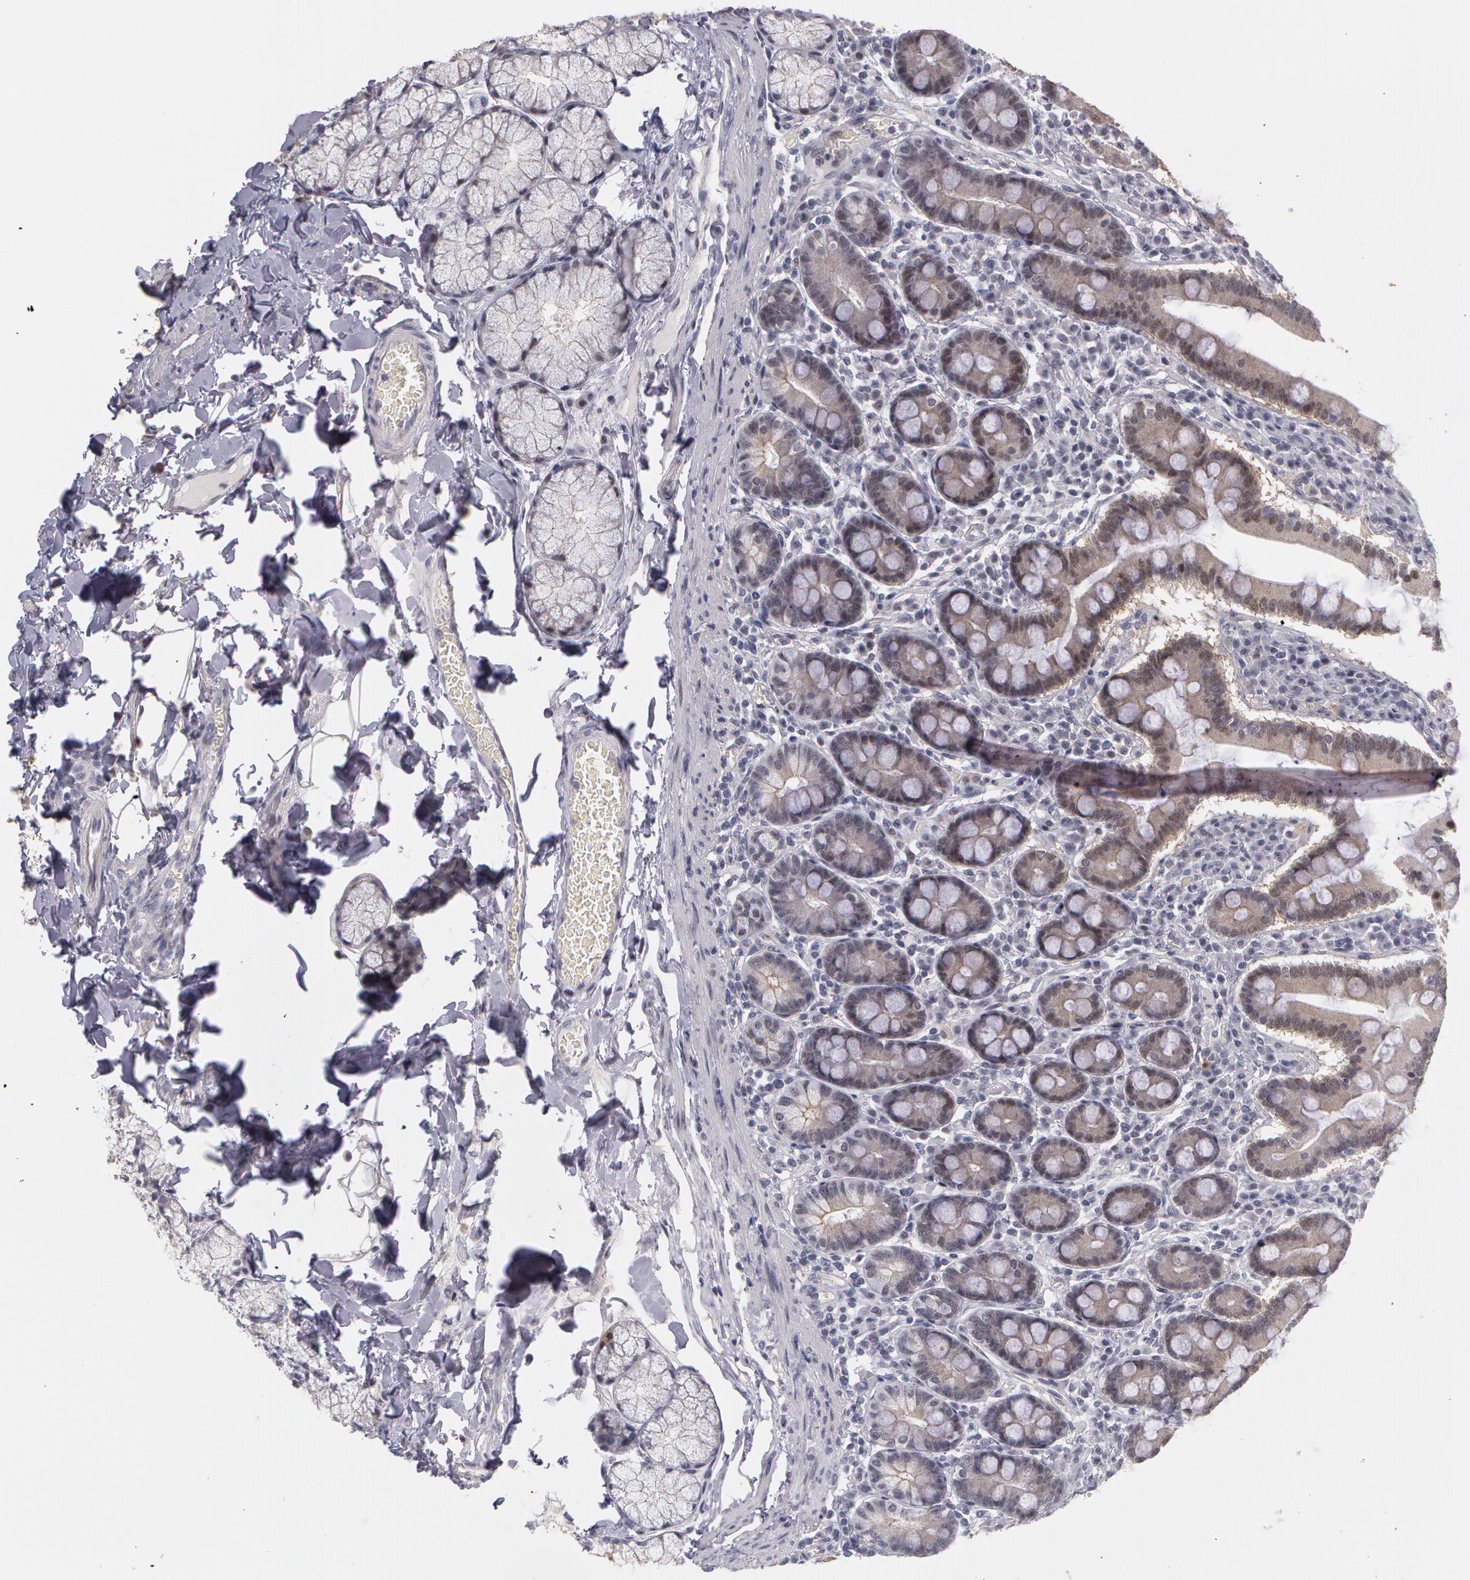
{"staining": {"intensity": "weak", "quantity": "<25%", "location": "nuclear"}, "tissue": "duodenum", "cell_type": "Glandular cells", "image_type": "normal", "snomed": [{"axis": "morphology", "description": "Normal tissue, NOS"}, {"axis": "topography", "description": "Duodenum"}], "caption": "IHC photomicrograph of normal duodenum: duodenum stained with DAB reveals no significant protein expression in glandular cells.", "gene": "PRICKLE1", "patient": {"sex": "male", "age": 50}}